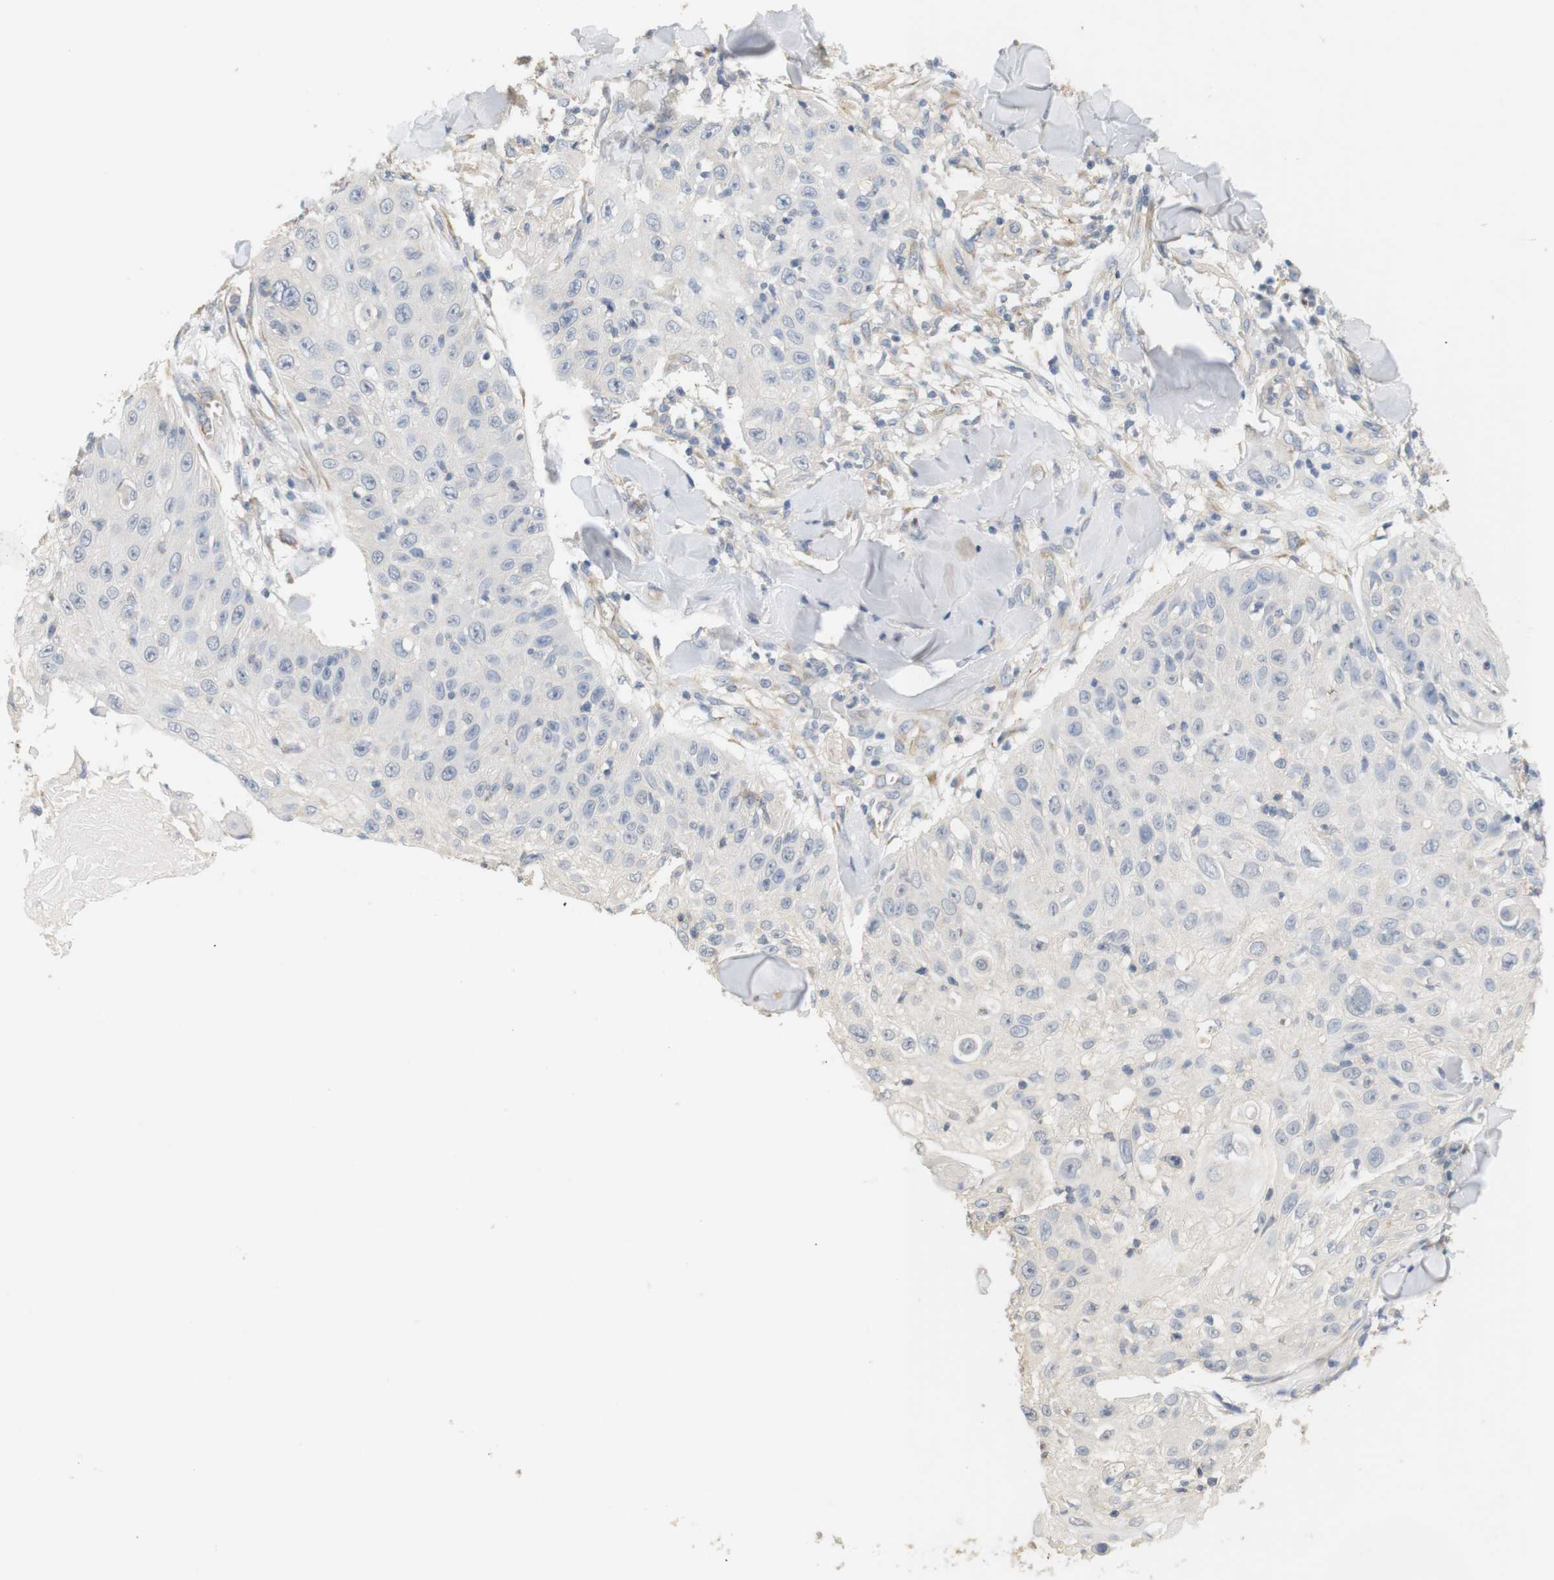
{"staining": {"intensity": "negative", "quantity": "none", "location": "none"}, "tissue": "skin cancer", "cell_type": "Tumor cells", "image_type": "cancer", "snomed": [{"axis": "morphology", "description": "Squamous cell carcinoma, NOS"}, {"axis": "topography", "description": "Skin"}], "caption": "IHC photomicrograph of human squamous cell carcinoma (skin) stained for a protein (brown), which demonstrates no positivity in tumor cells.", "gene": "OSR1", "patient": {"sex": "male", "age": 86}}